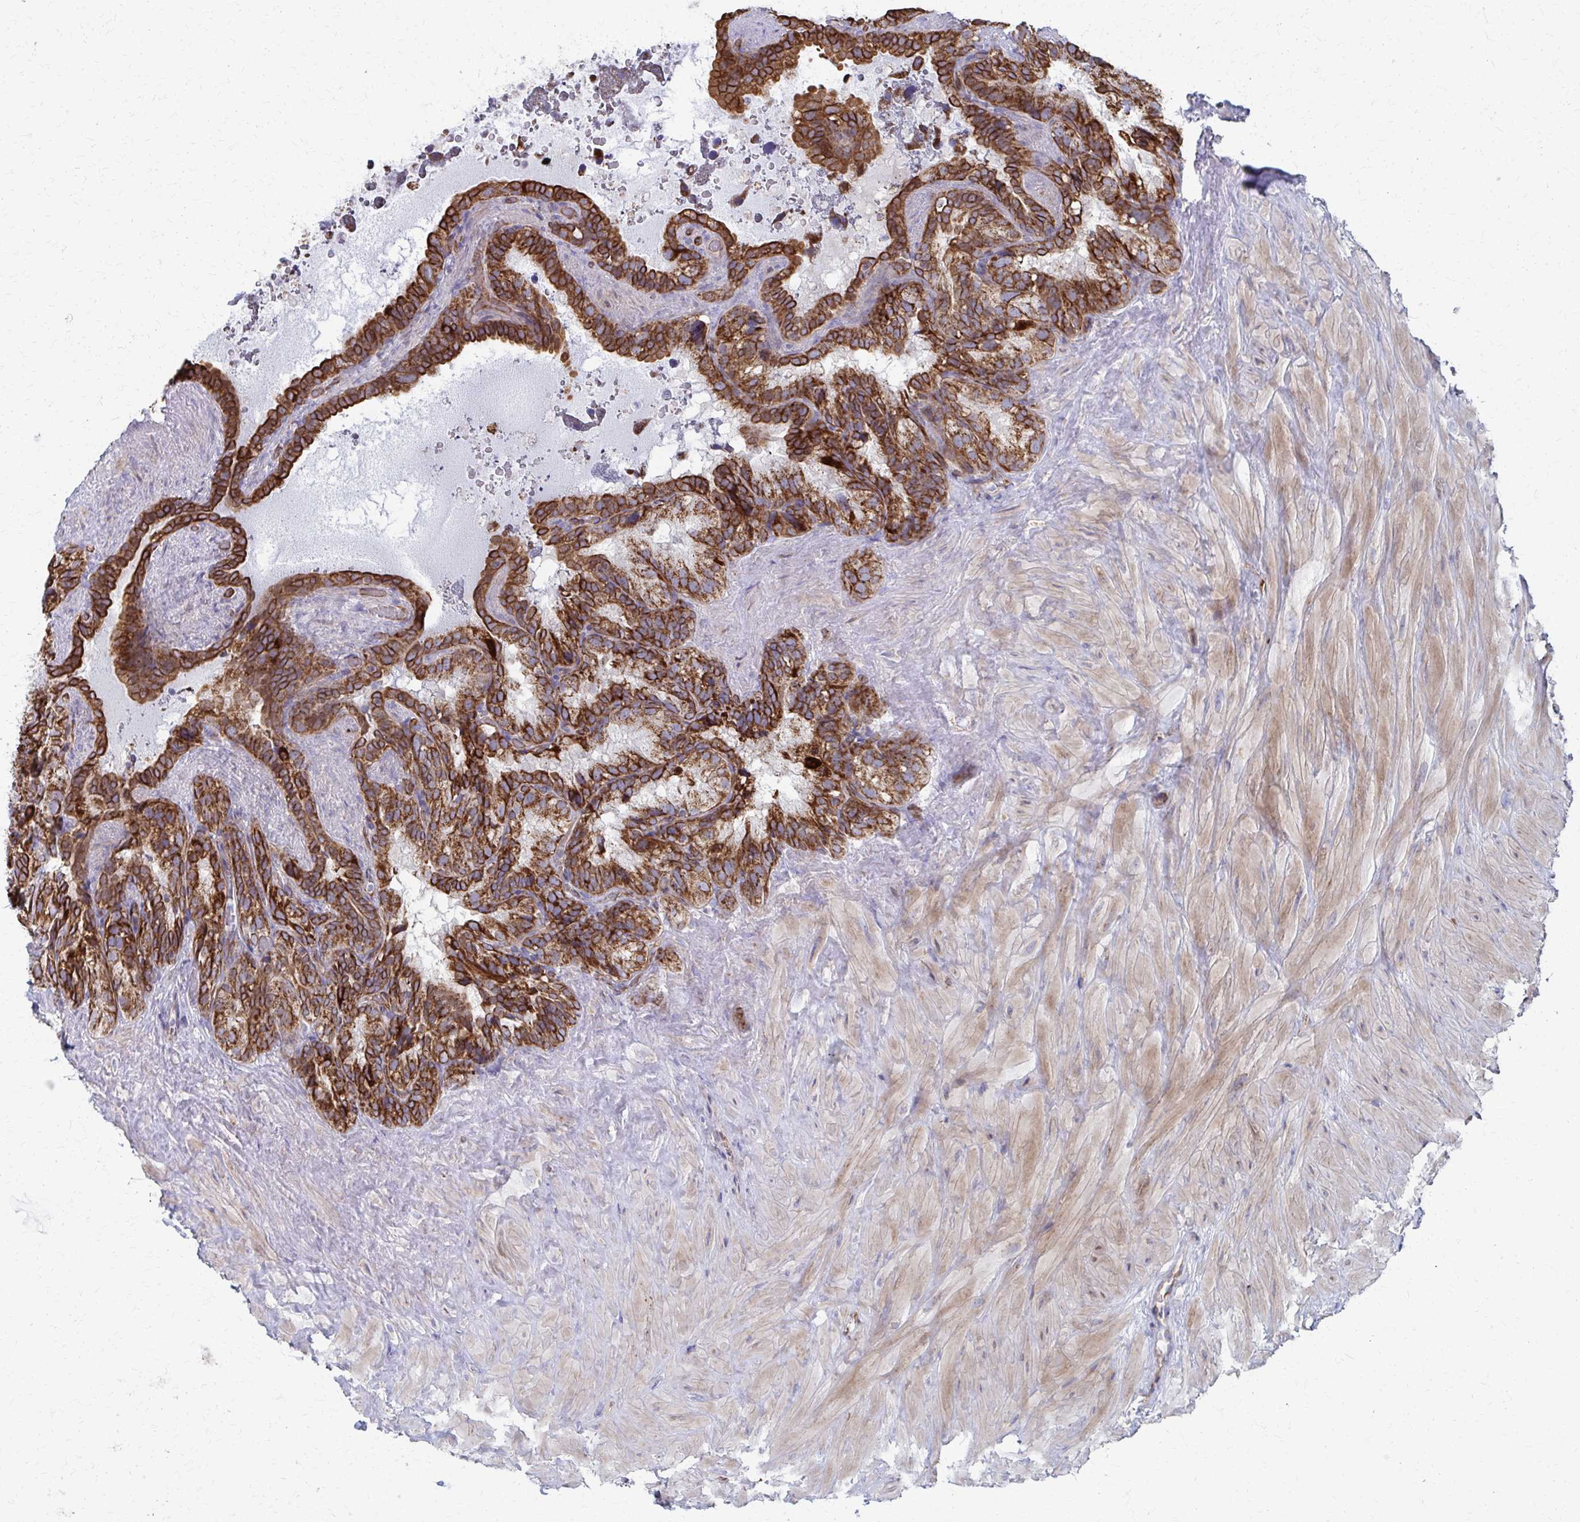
{"staining": {"intensity": "strong", "quantity": ">75%", "location": "cytoplasmic/membranous"}, "tissue": "seminal vesicle", "cell_type": "Glandular cells", "image_type": "normal", "snomed": [{"axis": "morphology", "description": "Normal tissue, NOS"}, {"axis": "topography", "description": "Seminal veicle"}], "caption": "Human seminal vesicle stained with a brown dye shows strong cytoplasmic/membranous positive staining in approximately >75% of glandular cells.", "gene": "FAHD1", "patient": {"sex": "male", "age": 60}}